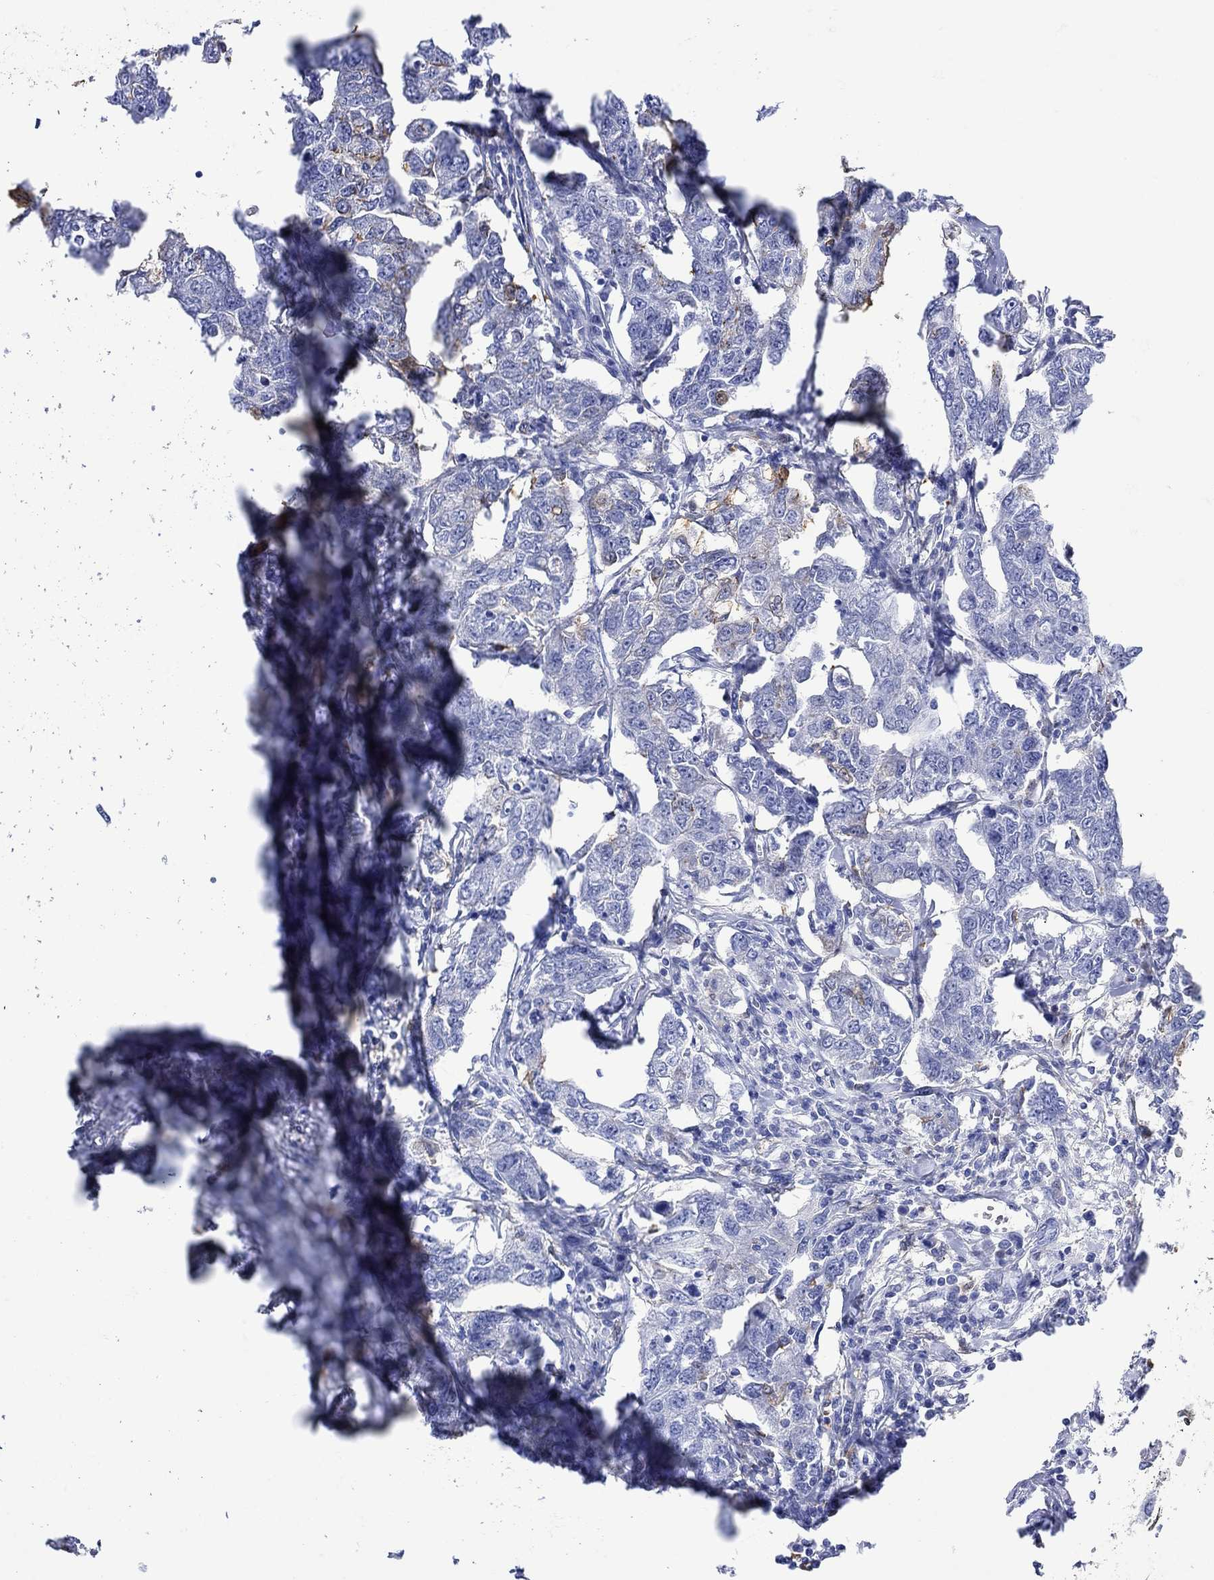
{"staining": {"intensity": "negative", "quantity": "none", "location": "none"}, "tissue": "breast cancer", "cell_type": "Tumor cells", "image_type": "cancer", "snomed": [{"axis": "morphology", "description": "Duct carcinoma"}, {"axis": "topography", "description": "Breast"}], "caption": "Immunohistochemistry micrograph of neoplastic tissue: human infiltrating ductal carcinoma (breast) stained with DAB (3,3'-diaminobenzidine) displays no significant protein expression in tumor cells.", "gene": "LINGO3", "patient": {"sex": "female", "age": 88}}